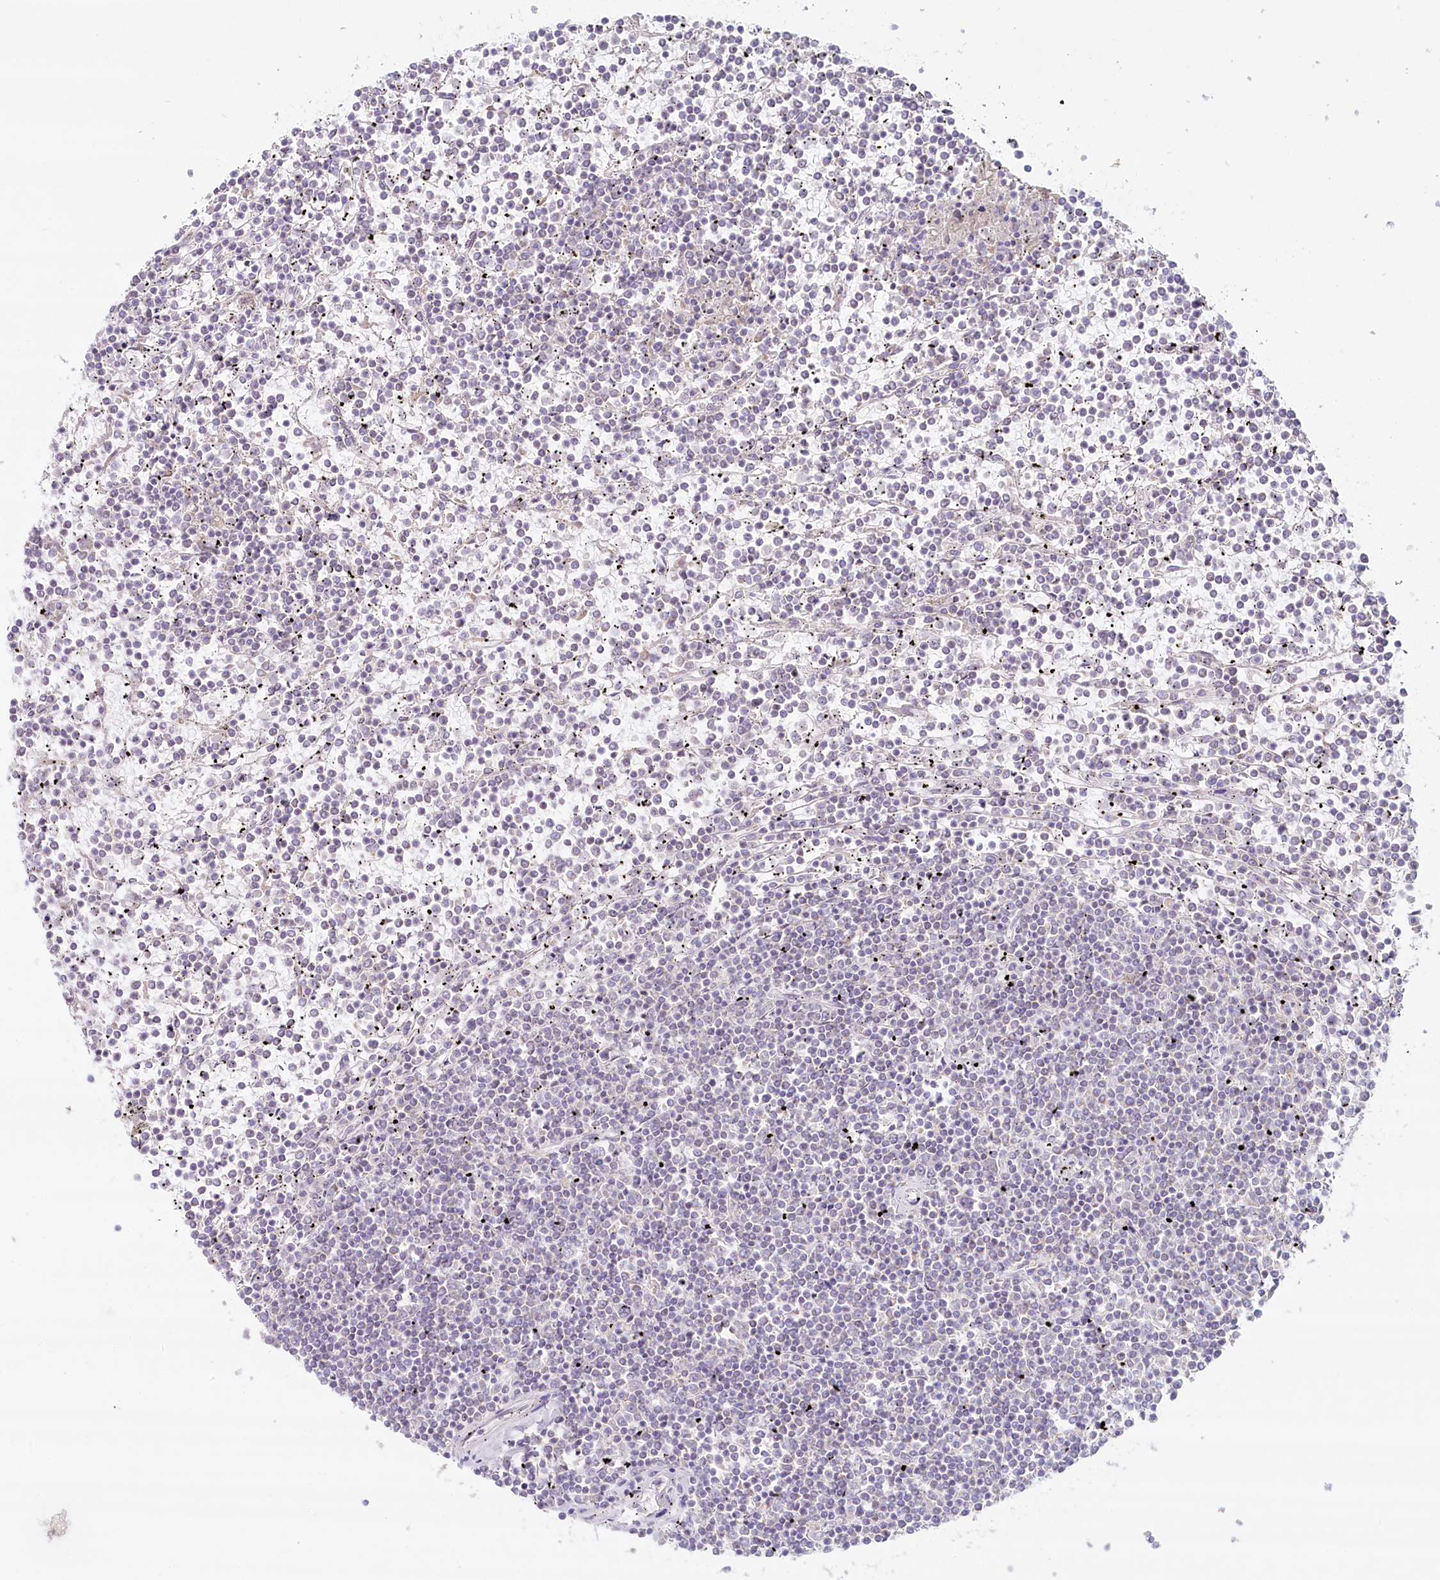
{"staining": {"intensity": "negative", "quantity": "none", "location": "none"}, "tissue": "lymphoma", "cell_type": "Tumor cells", "image_type": "cancer", "snomed": [{"axis": "morphology", "description": "Malignant lymphoma, non-Hodgkin's type, Low grade"}, {"axis": "topography", "description": "Spleen"}], "caption": "An image of malignant lymphoma, non-Hodgkin's type (low-grade) stained for a protein shows no brown staining in tumor cells. (DAB (3,3'-diaminobenzidine) immunohistochemistry (IHC), high magnification).", "gene": "PSAPL1", "patient": {"sex": "female", "age": 19}}